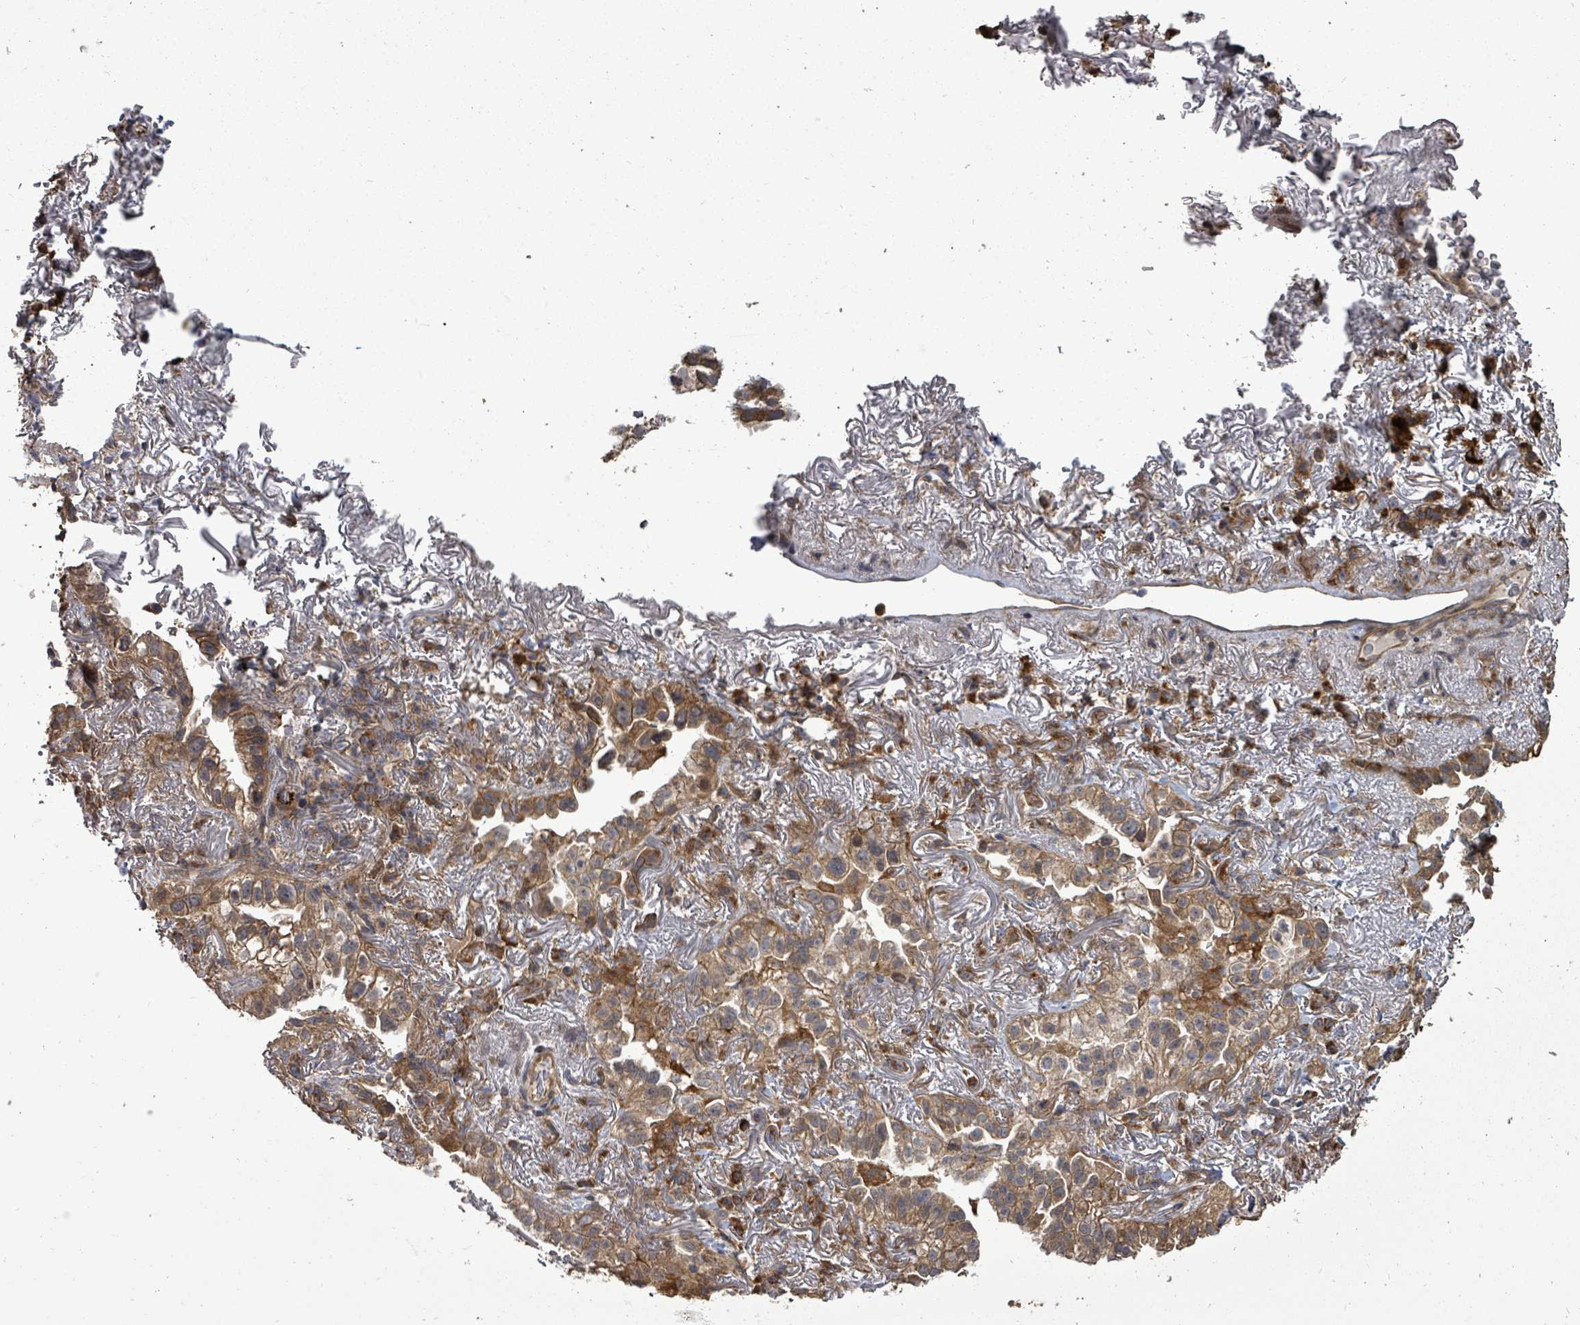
{"staining": {"intensity": "moderate", "quantity": ">75%", "location": "cytoplasmic/membranous"}, "tissue": "lung cancer", "cell_type": "Tumor cells", "image_type": "cancer", "snomed": [{"axis": "morphology", "description": "Adenocarcinoma, NOS"}, {"axis": "topography", "description": "Lung"}], "caption": "Brown immunohistochemical staining in adenocarcinoma (lung) exhibits moderate cytoplasmic/membranous staining in approximately >75% of tumor cells. The protein is shown in brown color, while the nuclei are stained blue.", "gene": "EIF3C", "patient": {"sex": "female", "age": 69}}